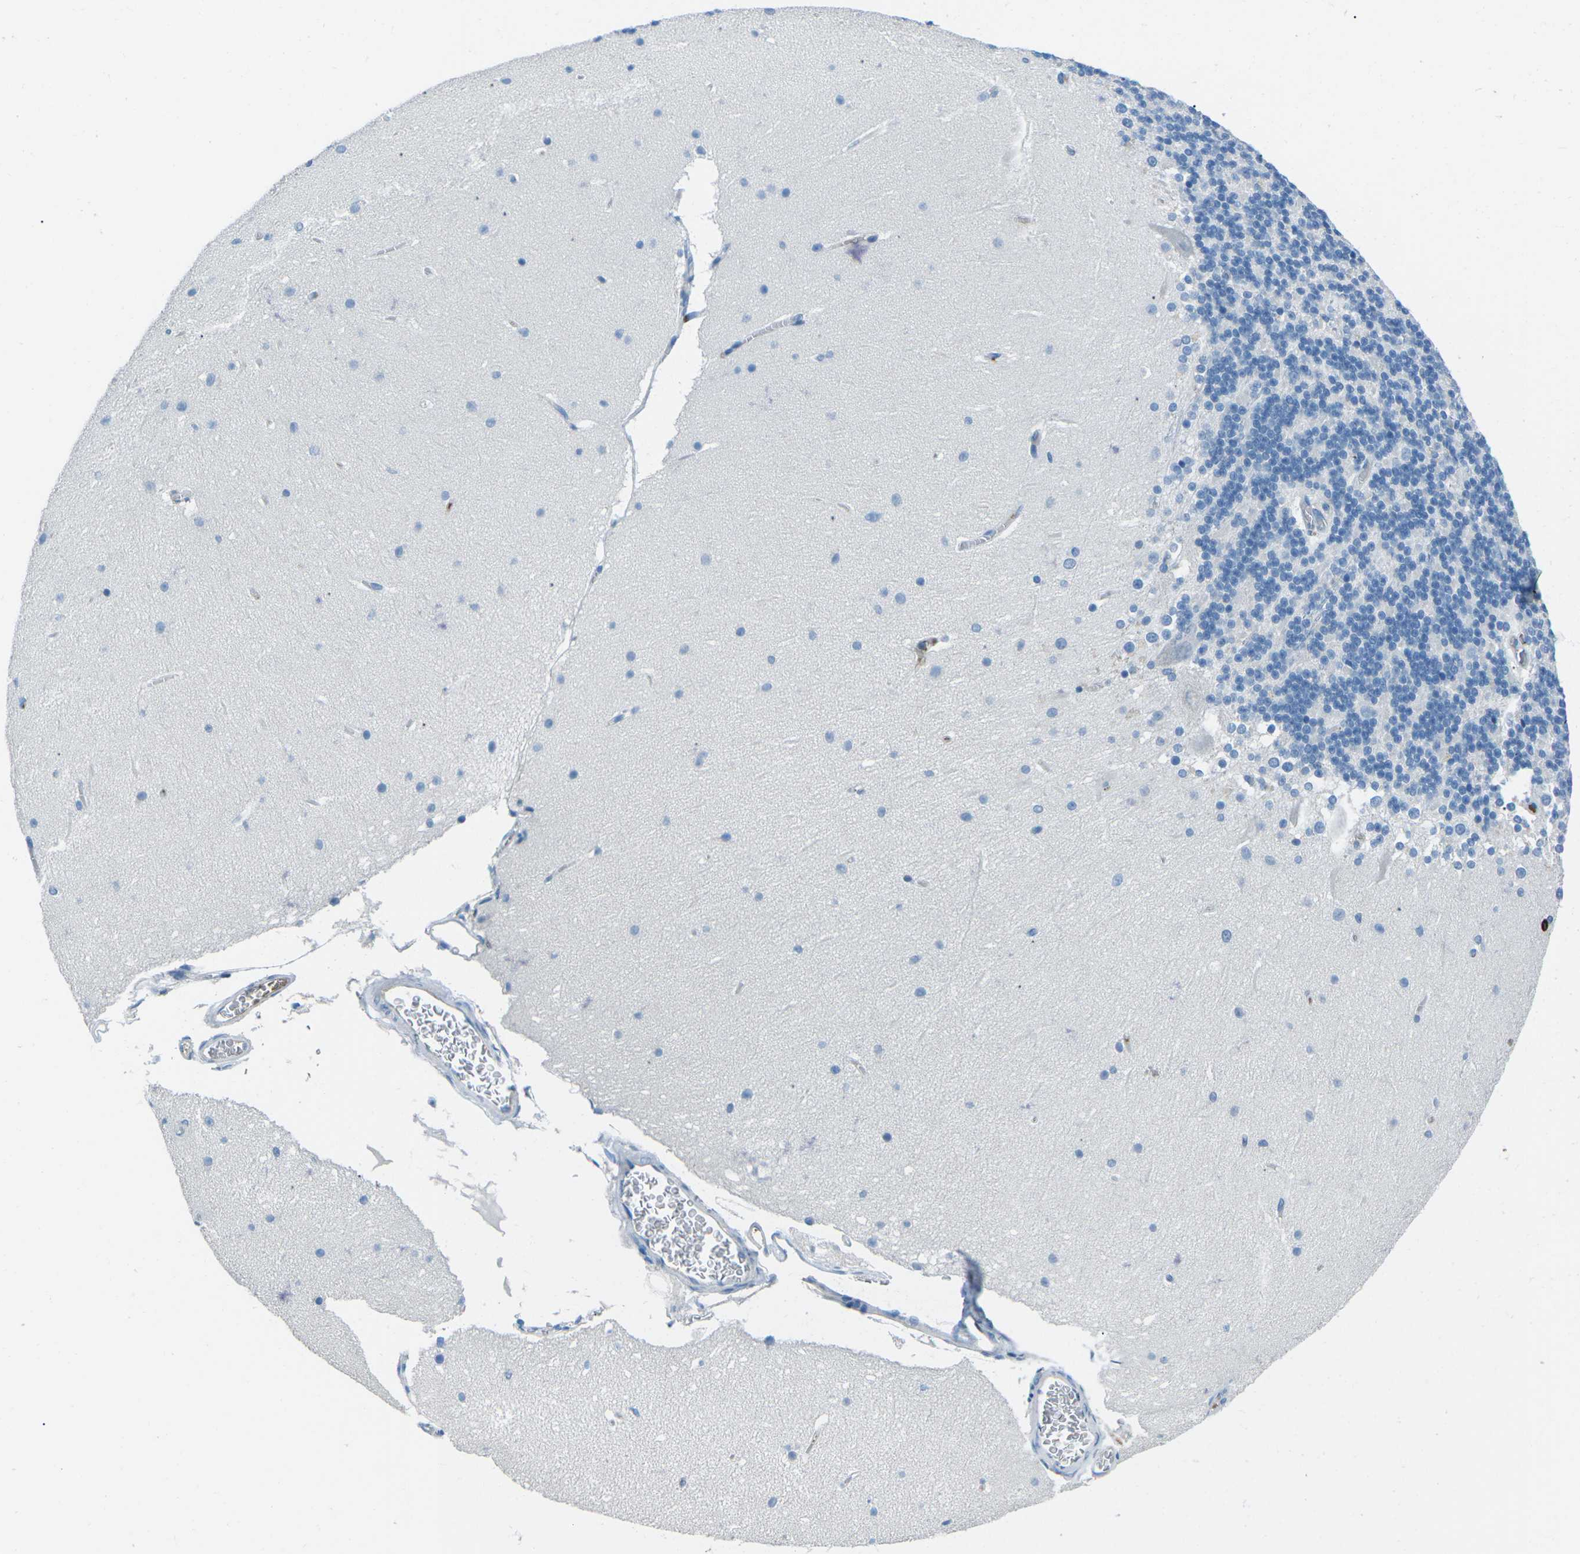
{"staining": {"intensity": "negative", "quantity": "none", "location": "none"}, "tissue": "cerebellum", "cell_type": "Cells in granular layer", "image_type": "normal", "snomed": [{"axis": "morphology", "description": "Normal tissue, NOS"}, {"axis": "topography", "description": "Cerebellum"}], "caption": "Histopathology image shows no significant protein expression in cells in granular layer of unremarkable cerebellum. The staining was performed using DAB to visualize the protein expression in brown, while the nuclei were stained in blue with hematoxylin (Magnification: 20x).", "gene": "FCN1", "patient": {"sex": "female", "age": 19}}